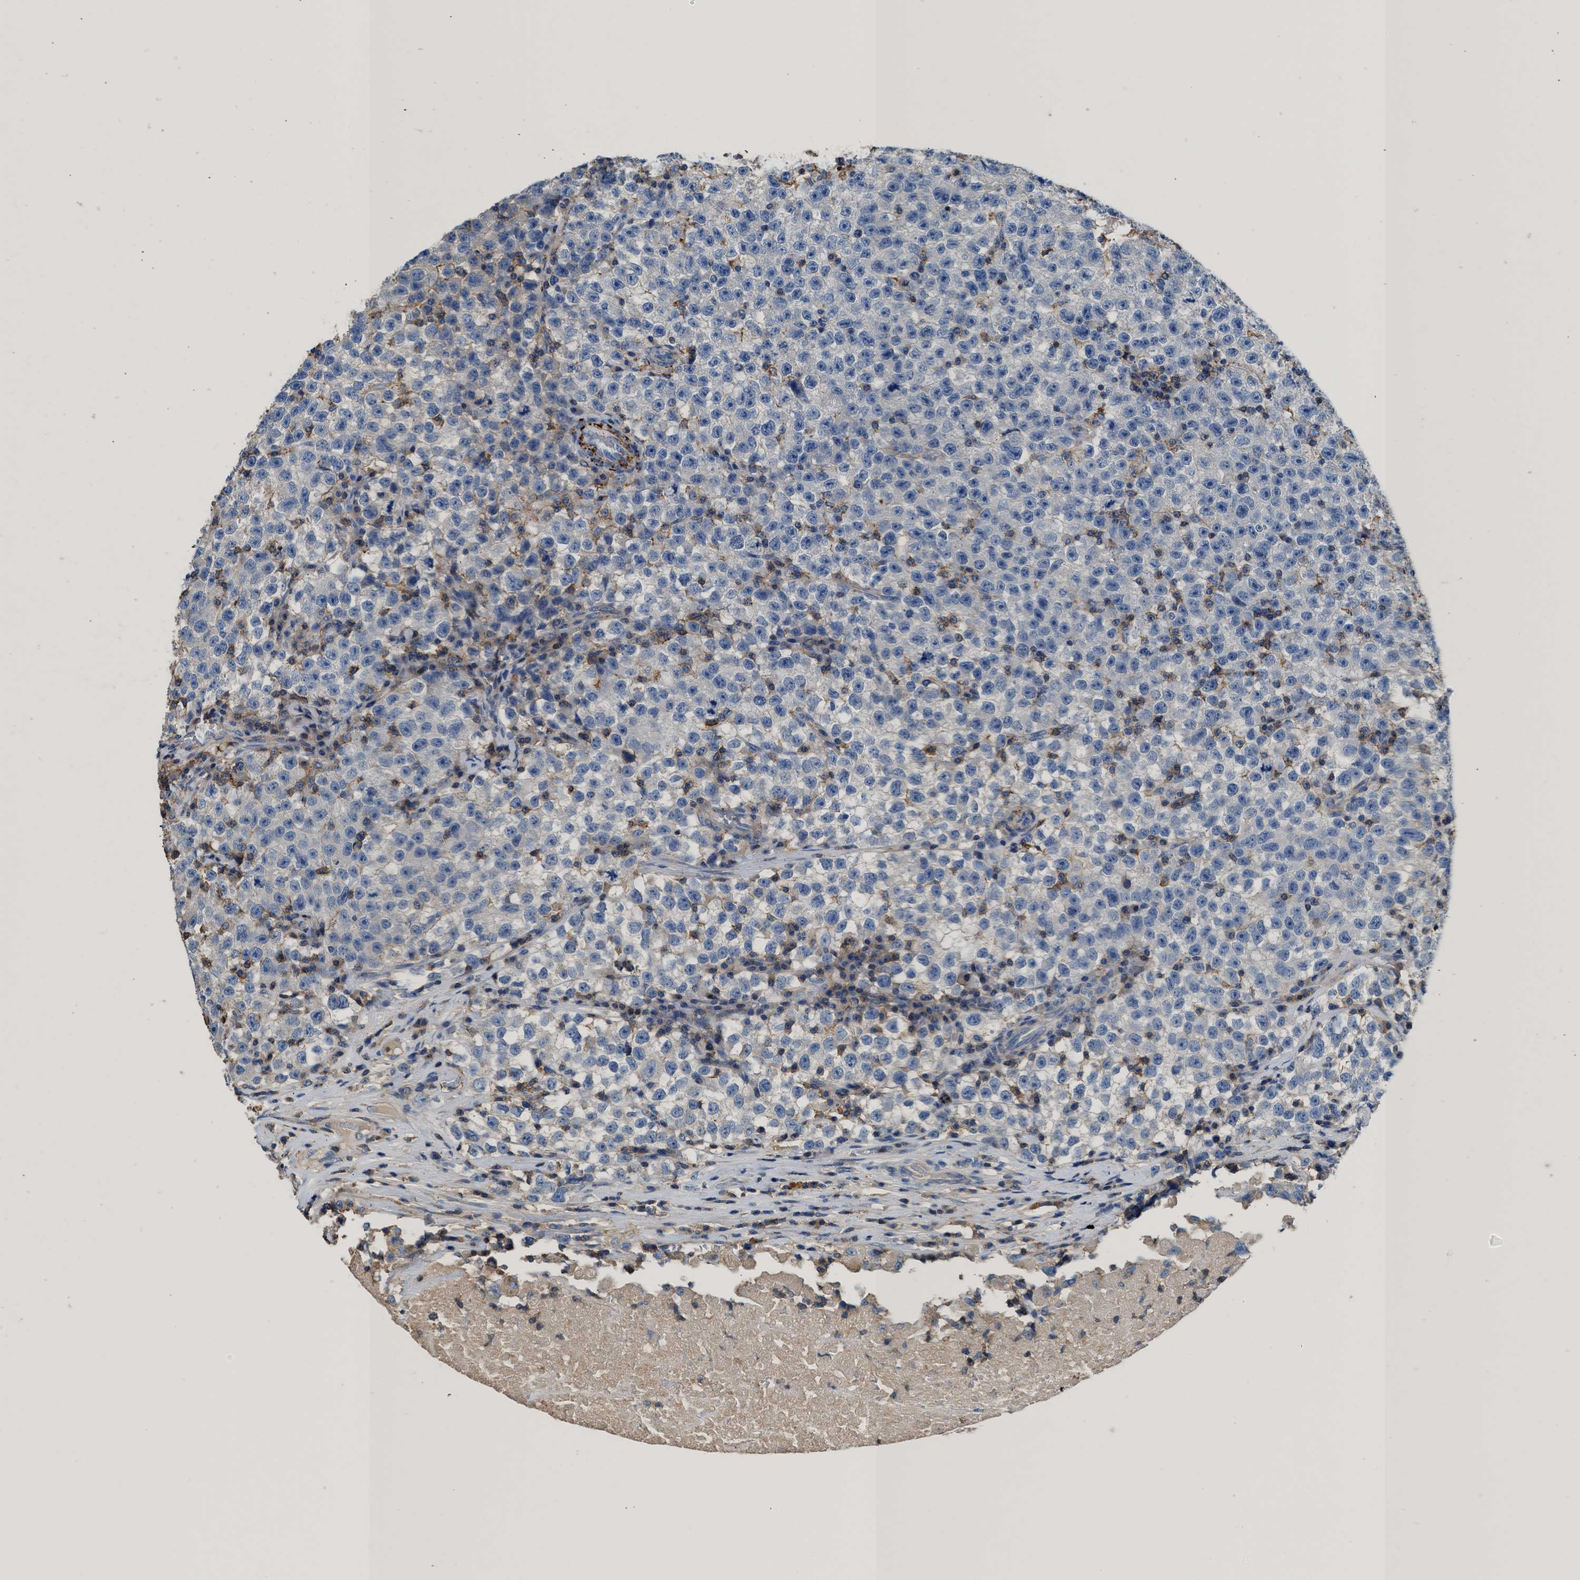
{"staining": {"intensity": "negative", "quantity": "none", "location": "none"}, "tissue": "testis cancer", "cell_type": "Tumor cells", "image_type": "cancer", "snomed": [{"axis": "morphology", "description": "Seminoma, NOS"}, {"axis": "topography", "description": "Testis"}], "caption": "Immunohistochemical staining of seminoma (testis) reveals no significant staining in tumor cells.", "gene": "KCNQ4", "patient": {"sex": "male", "age": 22}}